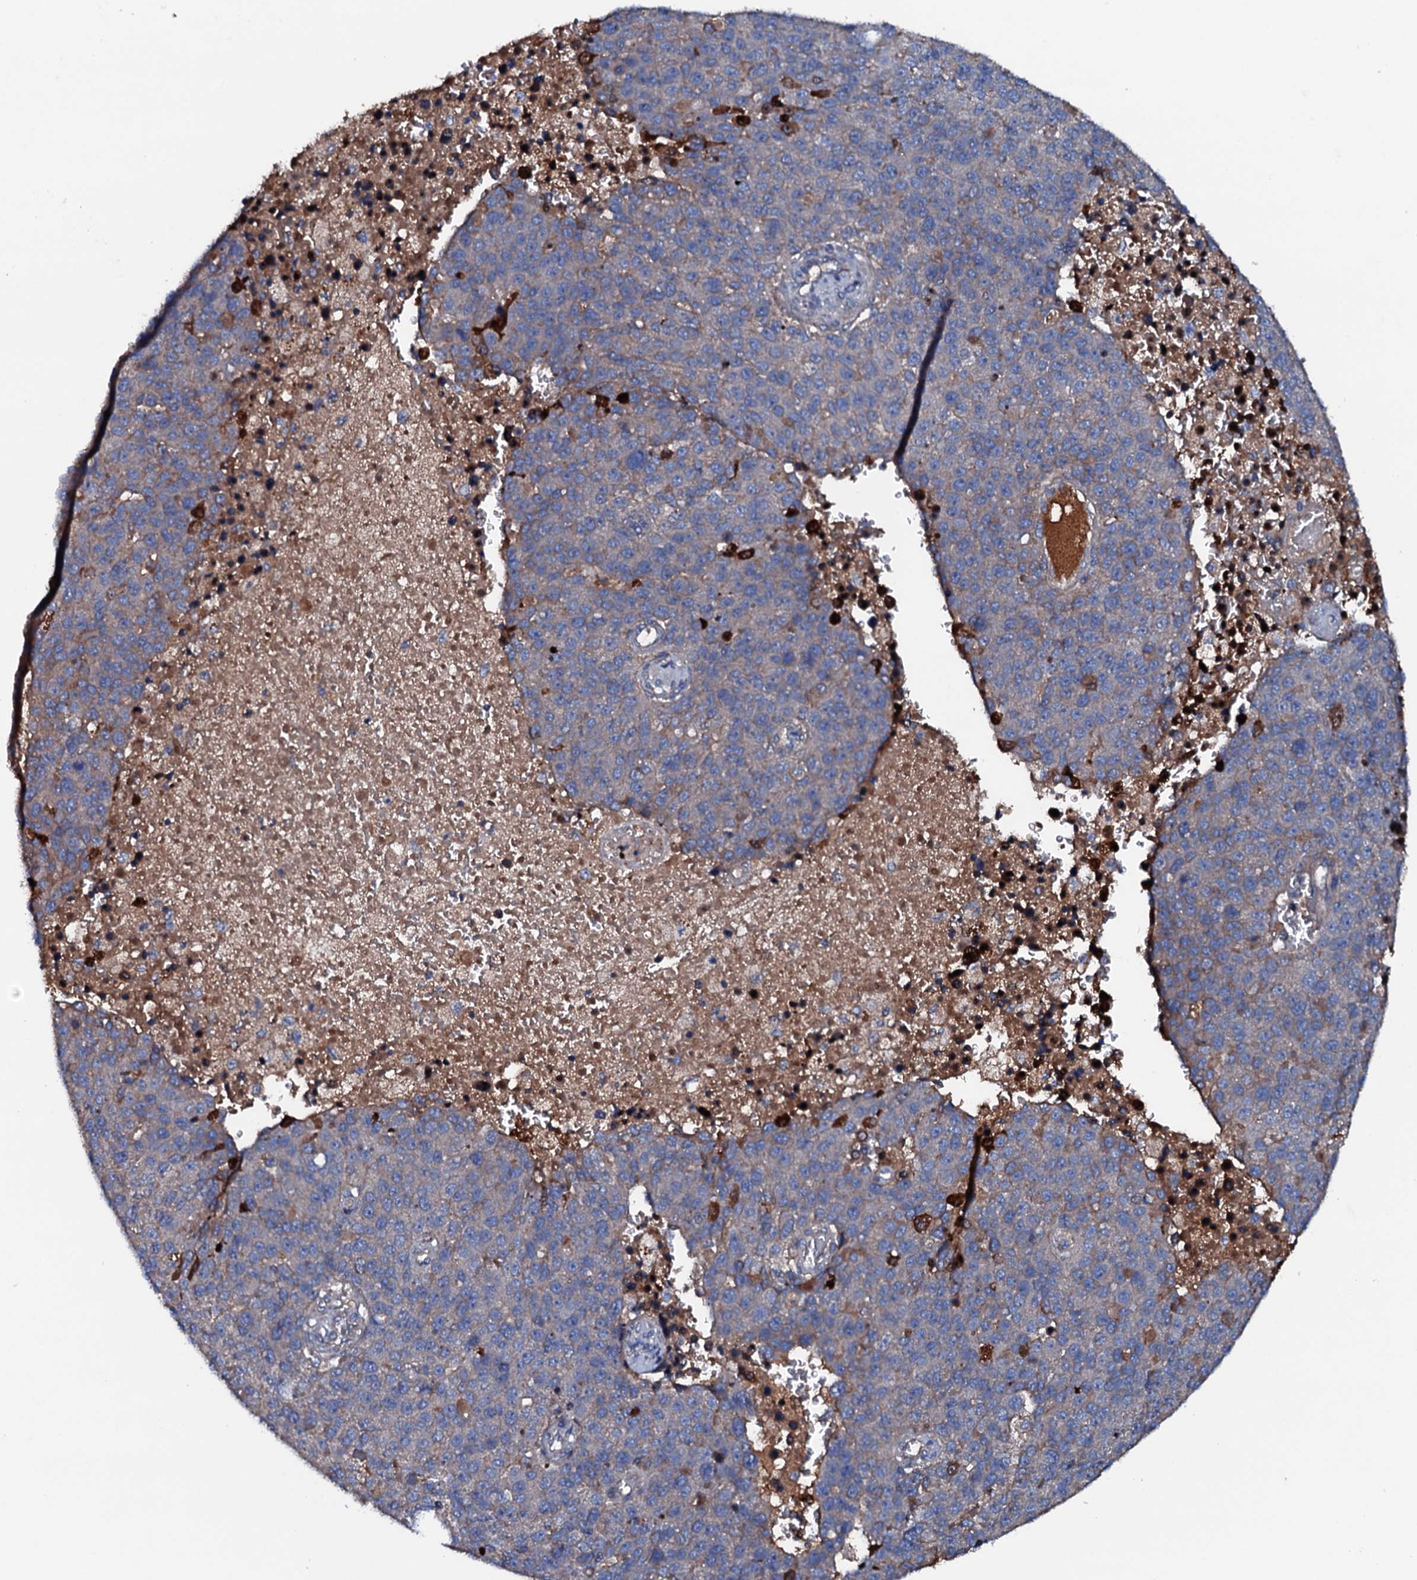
{"staining": {"intensity": "negative", "quantity": "none", "location": "none"}, "tissue": "pancreatic cancer", "cell_type": "Tumor cells", "image_type": "cancer", "snomed": [{"axis": "morphology", "description": "Adenocarcinoma, NOS"}, {"axis": "topography", "description": "Pancreas"}], "caption": "Tumor cells are negative for protein expression in human pancreatic cancer. (DAB (3,3'-diaminobenzidine) immunohistochemistry (IHC) visualized using brightfield microscopy, high magnification).", "gene": "NEK1", "patient": {"sex": "female", "age": 61}}